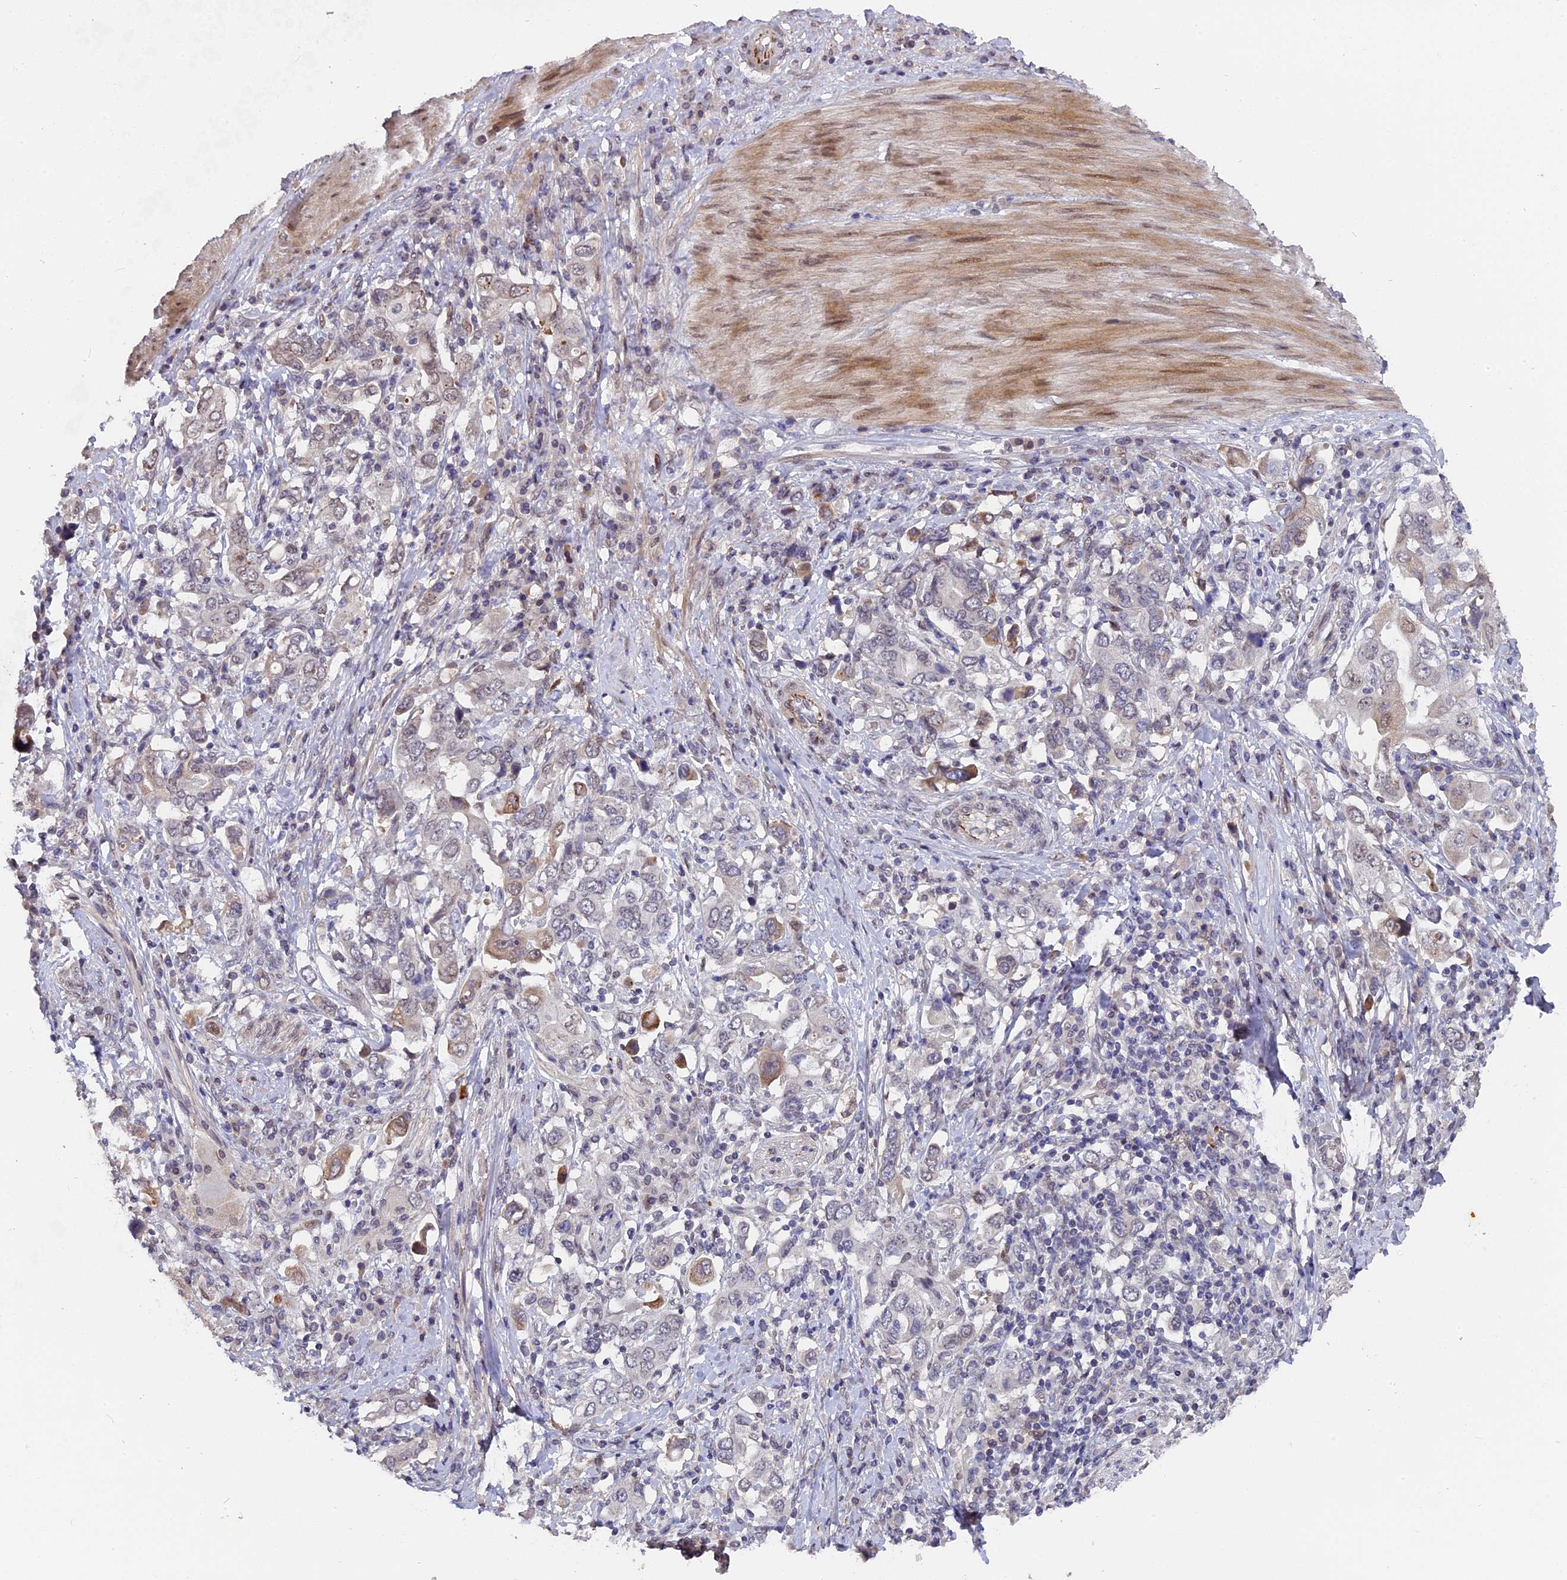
{"staining": {"intensity": "moderate", "quantity": "<25%", "location": "cytoplasmic/membranous"}, "tissue": "stomach cancer", "cell_type": "Tumor cells", "image_type": "cancer", "snomed": [{"axis": "morphology", "description": "Adenocarcinoma, NOS"}, {"axis": "topography", "description": "Stomach, upper"}, {"axis": "topography", "description": "Stomach"}], "caption": "Stomach adenocarcinoma was stained to show a protein in brown. There is low levels of moderate cytoplasmic/membranous staining in approximately <25% of tumor cells.", "gene": "PYGO1", "patient": {"sex": "male", "age": 62}}